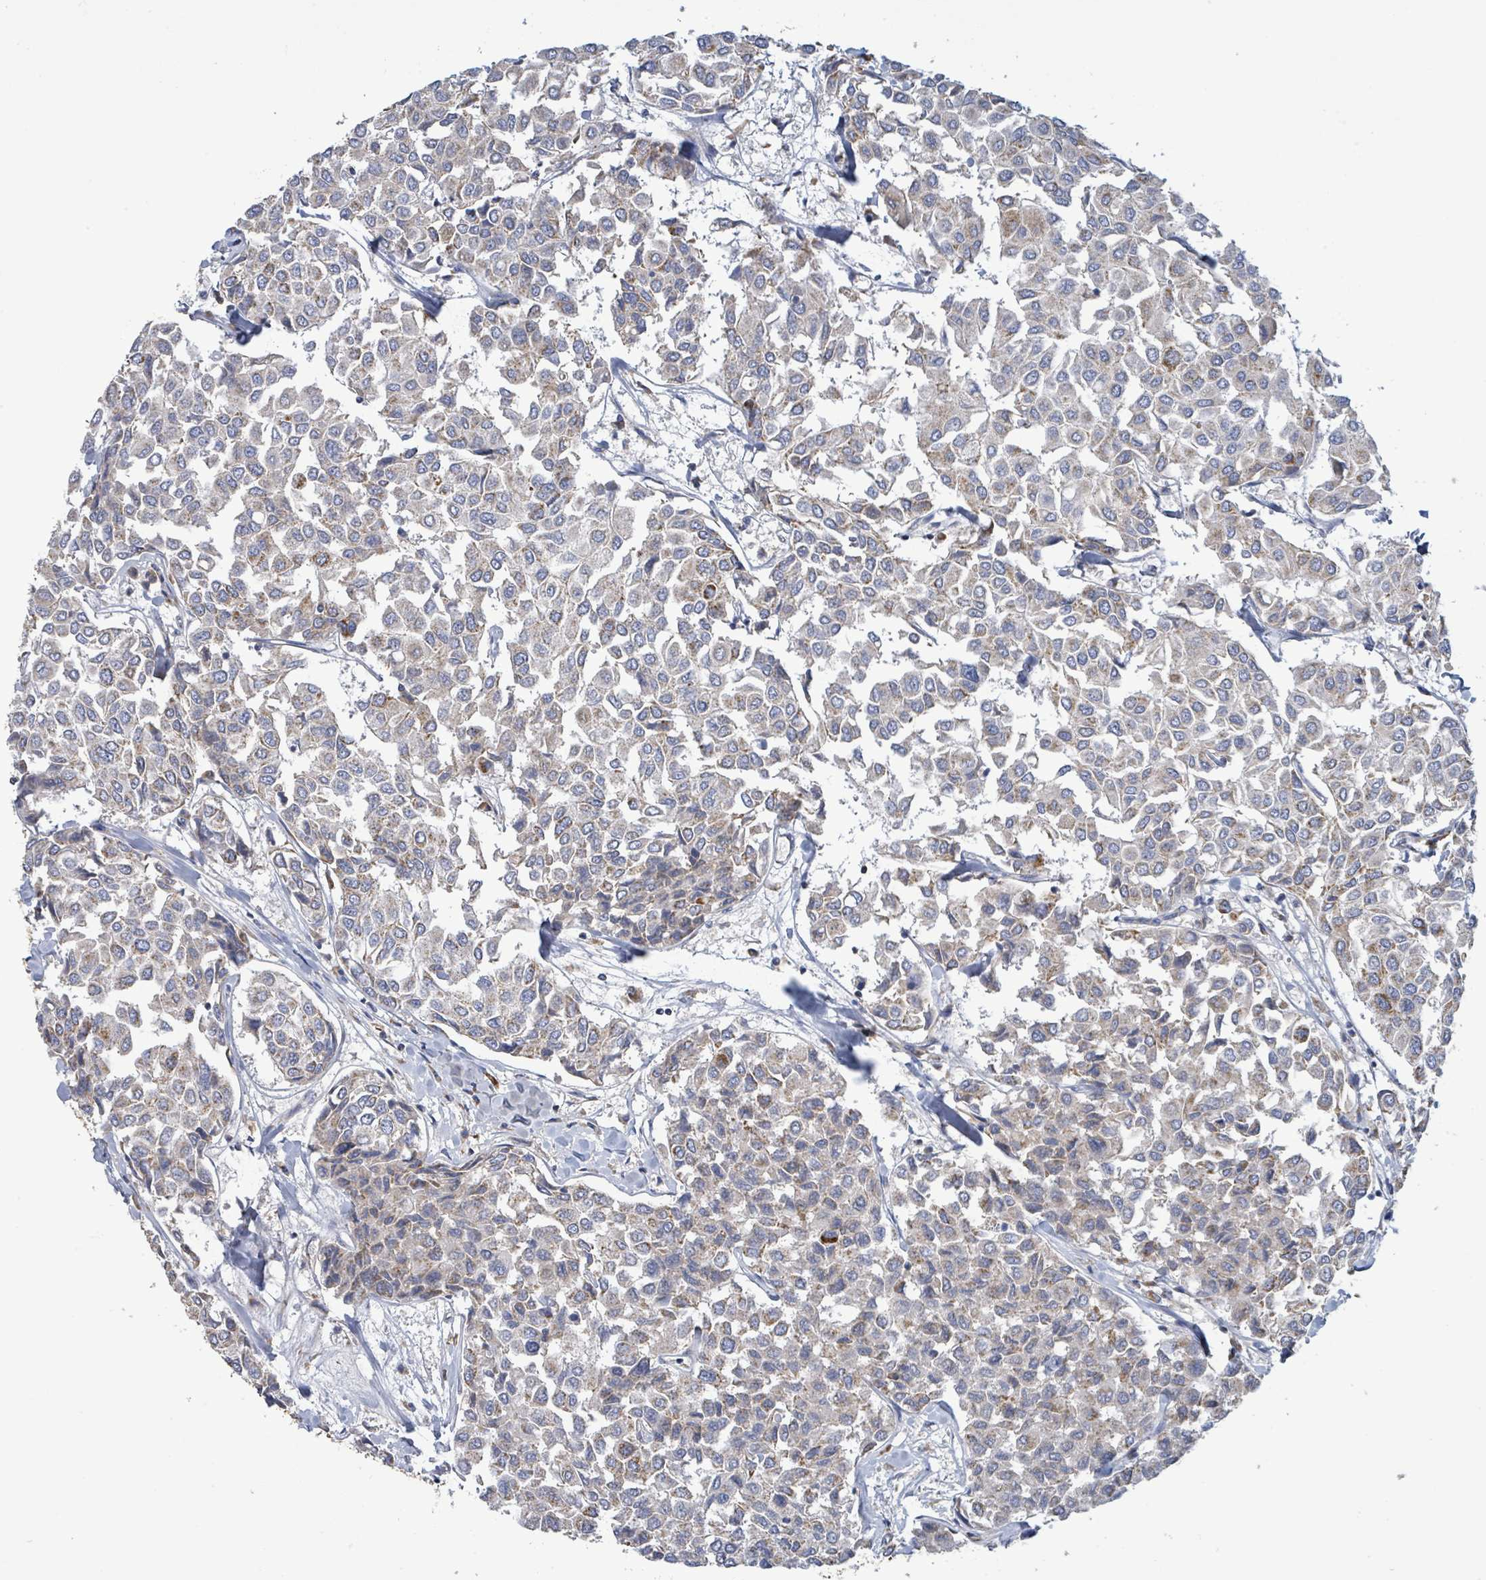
{"staining": {"intensity": "moderate", "quantity": "<25%", "location": "cytoplasmic/membranous"}, "tissue": "breast cancer", "cell_type": "Tumor cells", "image_type": "cancer", "snomed": [{"axis": "morphology", "description": "Duct carcinoma"}, {"axis": "topography", "description": "Breast"}], "caption": "IHC of breast cancer (invasive ductal carcinoma) reveals low levels of moderate cytoplasmic/membranous expression in about <25% of tumor cells.", "gene": "SUCLG2", "patient": {"sex": "female", "age": 55}}